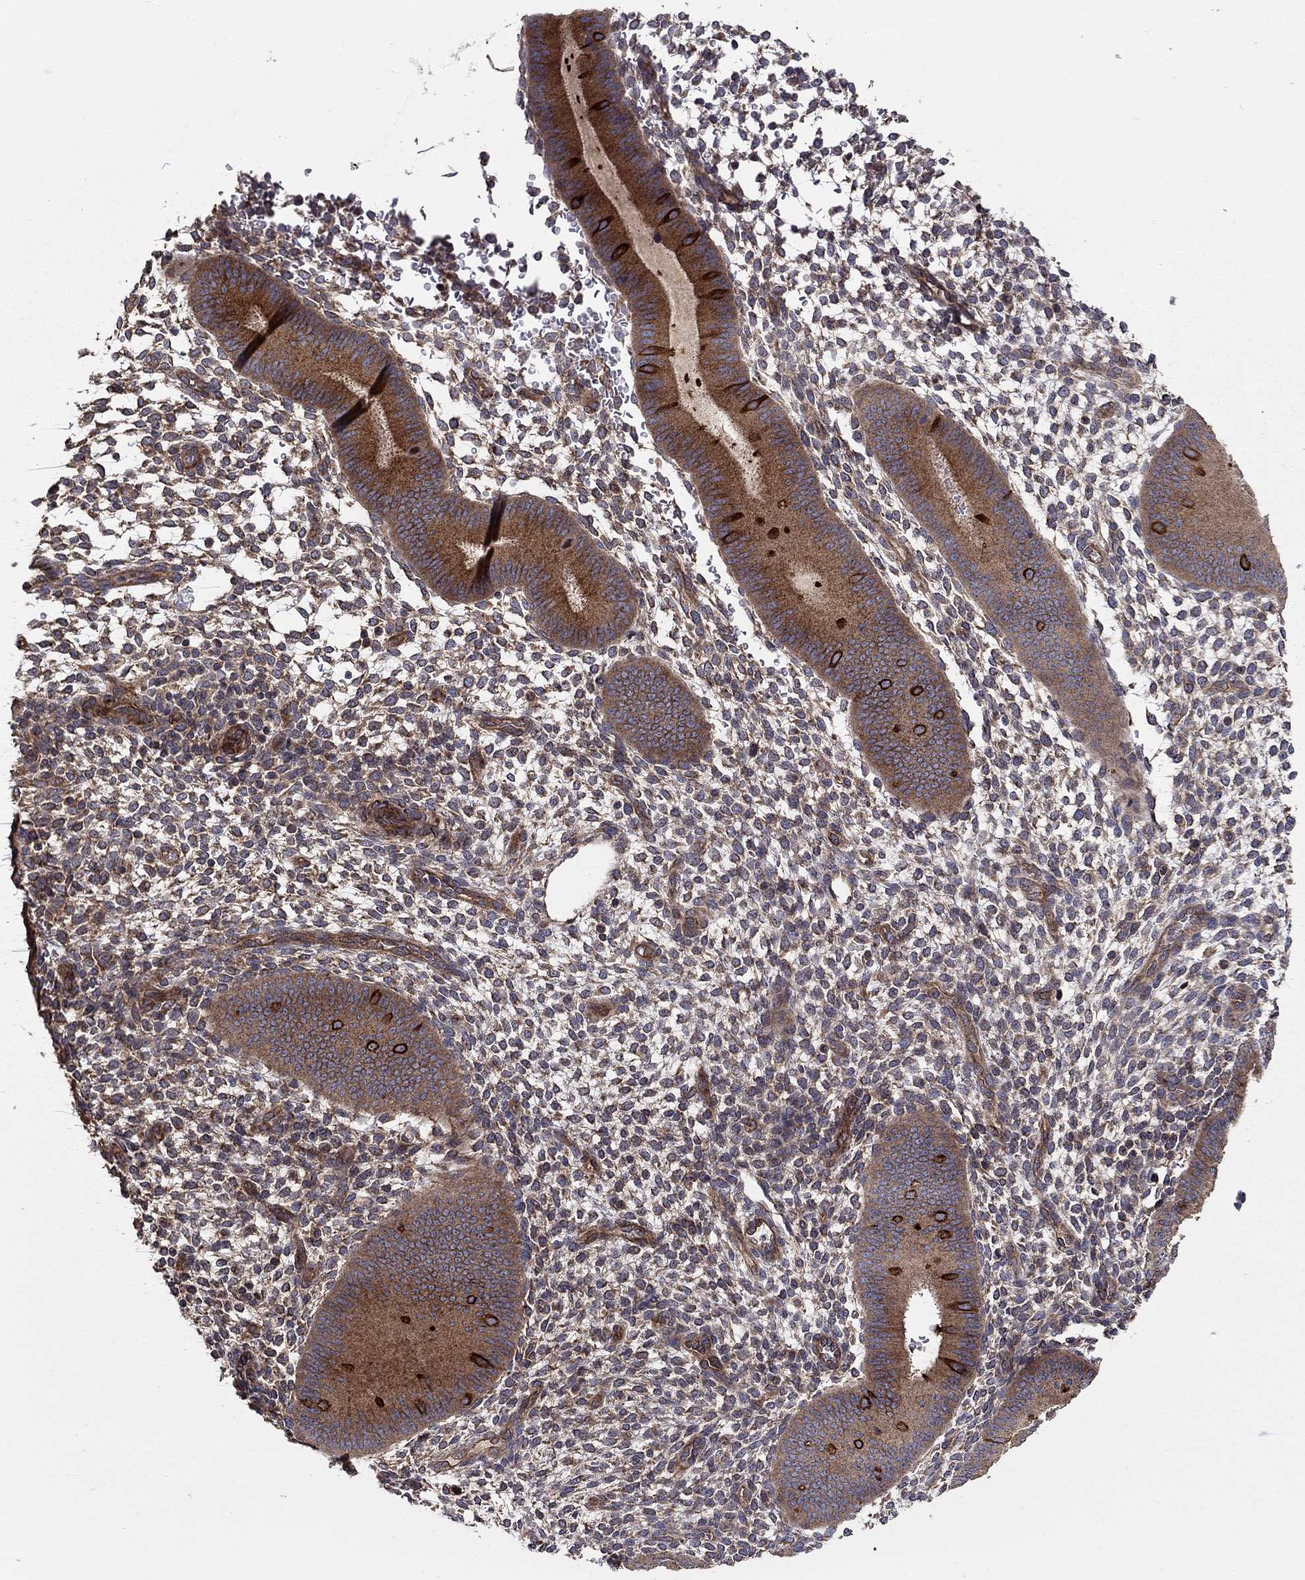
{"staining": {"intensity": "strong", "quantity": "25%-75%", "location": "cytoplasmic/membranous,nuclear"}, "tissue": "endometrium", "cell_type": "Cells in endometrial stroma", "image_type": "normal", "snomed": [{"axis": "morphology", "description": "Normal tissue, NOS"}, {"axis": "topography", "description": "Endometrium"}], "caption": "Immunohistochemistry (DAB) staining of benign endometrium exhibits strong cytoplasmic/membranous,nuclear protein expression in about 25%-75% of cells in endometrial stroma.", "gene": "BMERB1", "patient": {"sex": "female", "age": 39}}